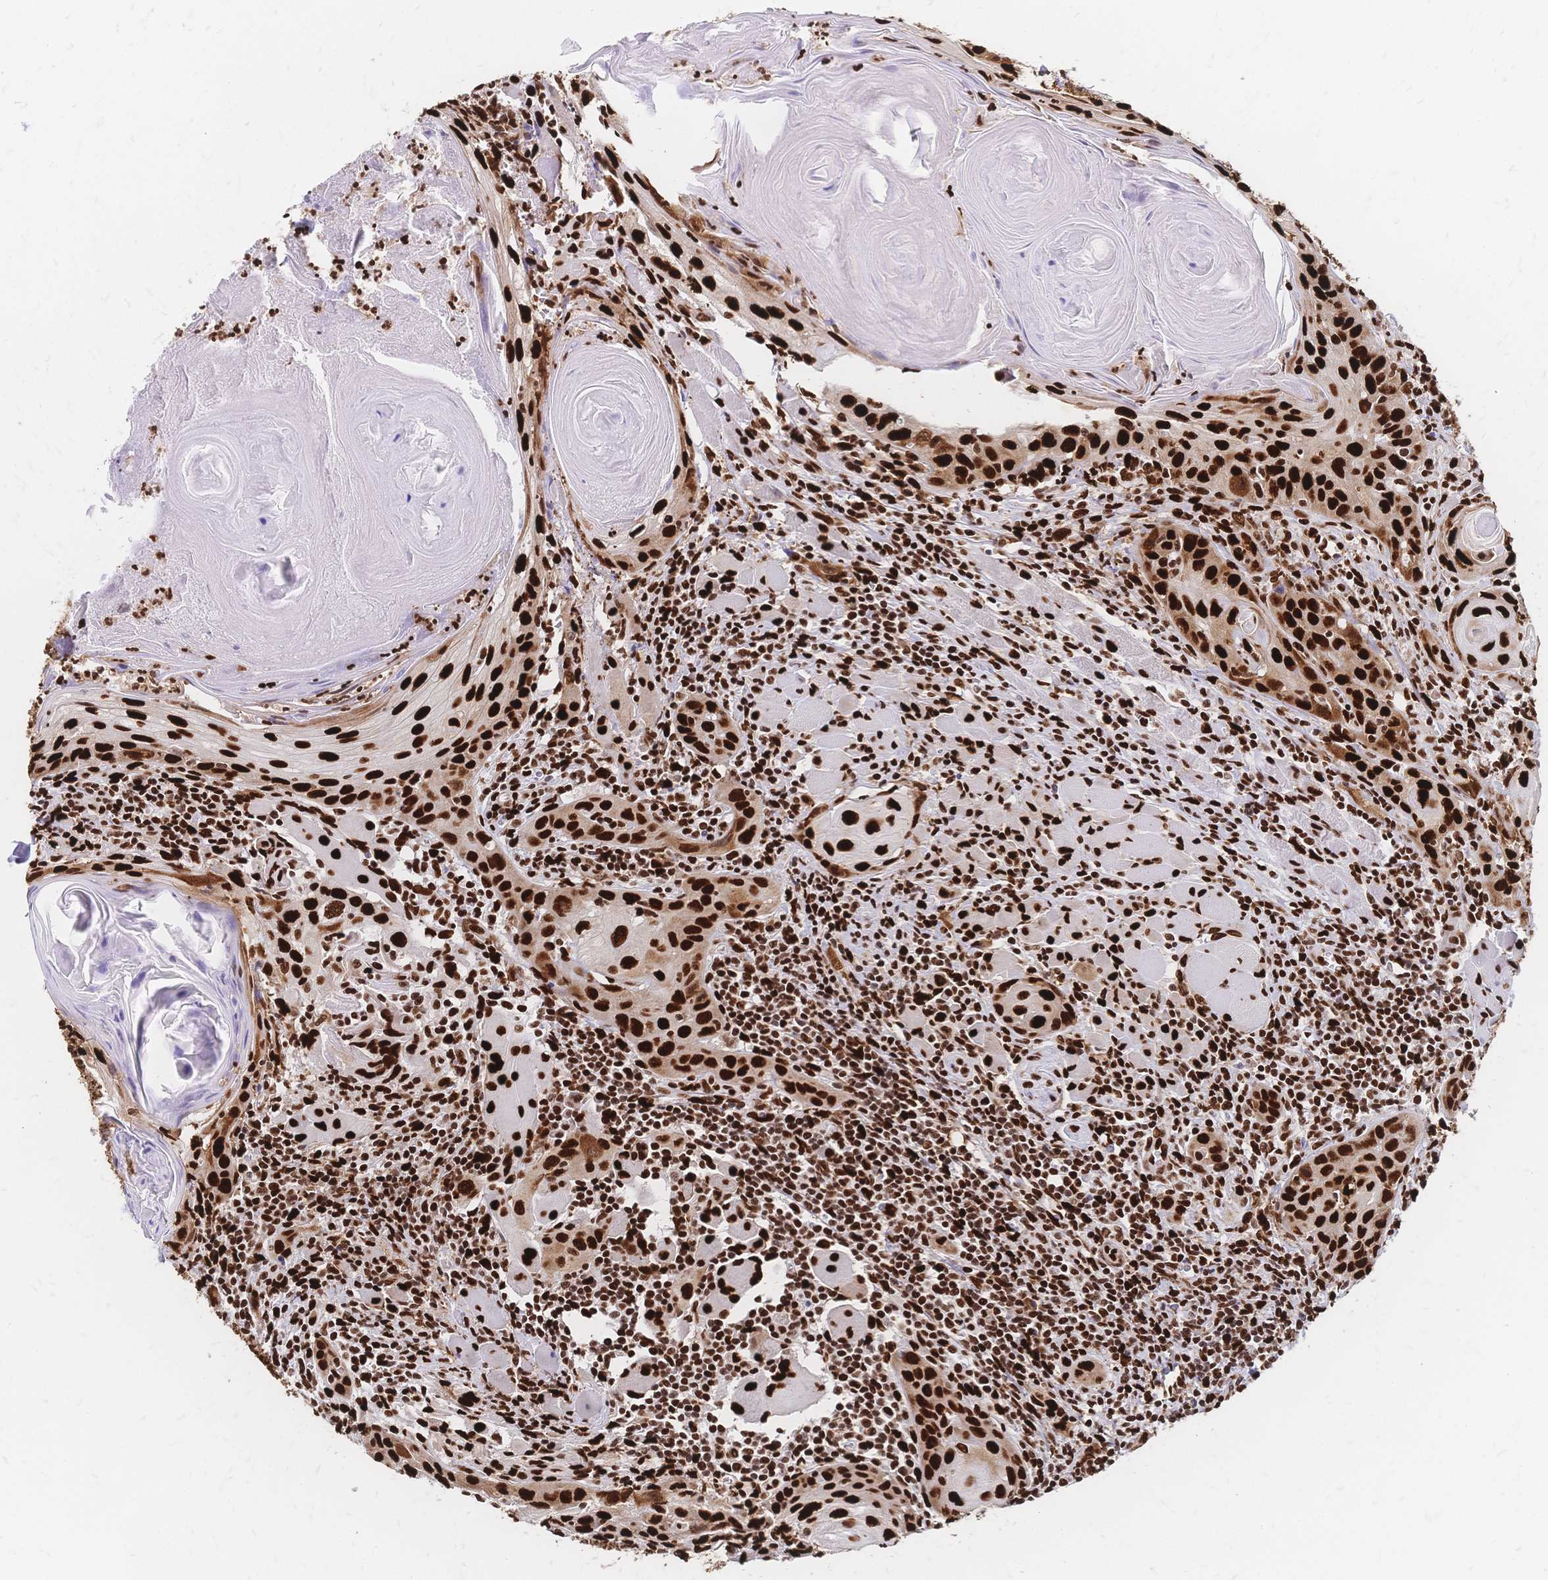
{"staining": {"intensity": "strong", "quantity": ">75%", "location": "nuclear"}, "tissue": "head and neck cancer", "cell_type": "Tumor cells", "image_type": "cancer", "snomed": [{"axis": "morphology", "description": "Squamous cell carcinoma, NOS"}, {"axis": "topography", "description": "Oral tissue"}, {"axis": "topography", "description": "Head-Neck"}], "caption": "Tumor cells show high levels of strong nuclear positivity in approximately >75% of cells in human squamous cell carcinoma (head and neck).", "gene": "HDGF", "patient": {"sex": "male", "age": 58}}